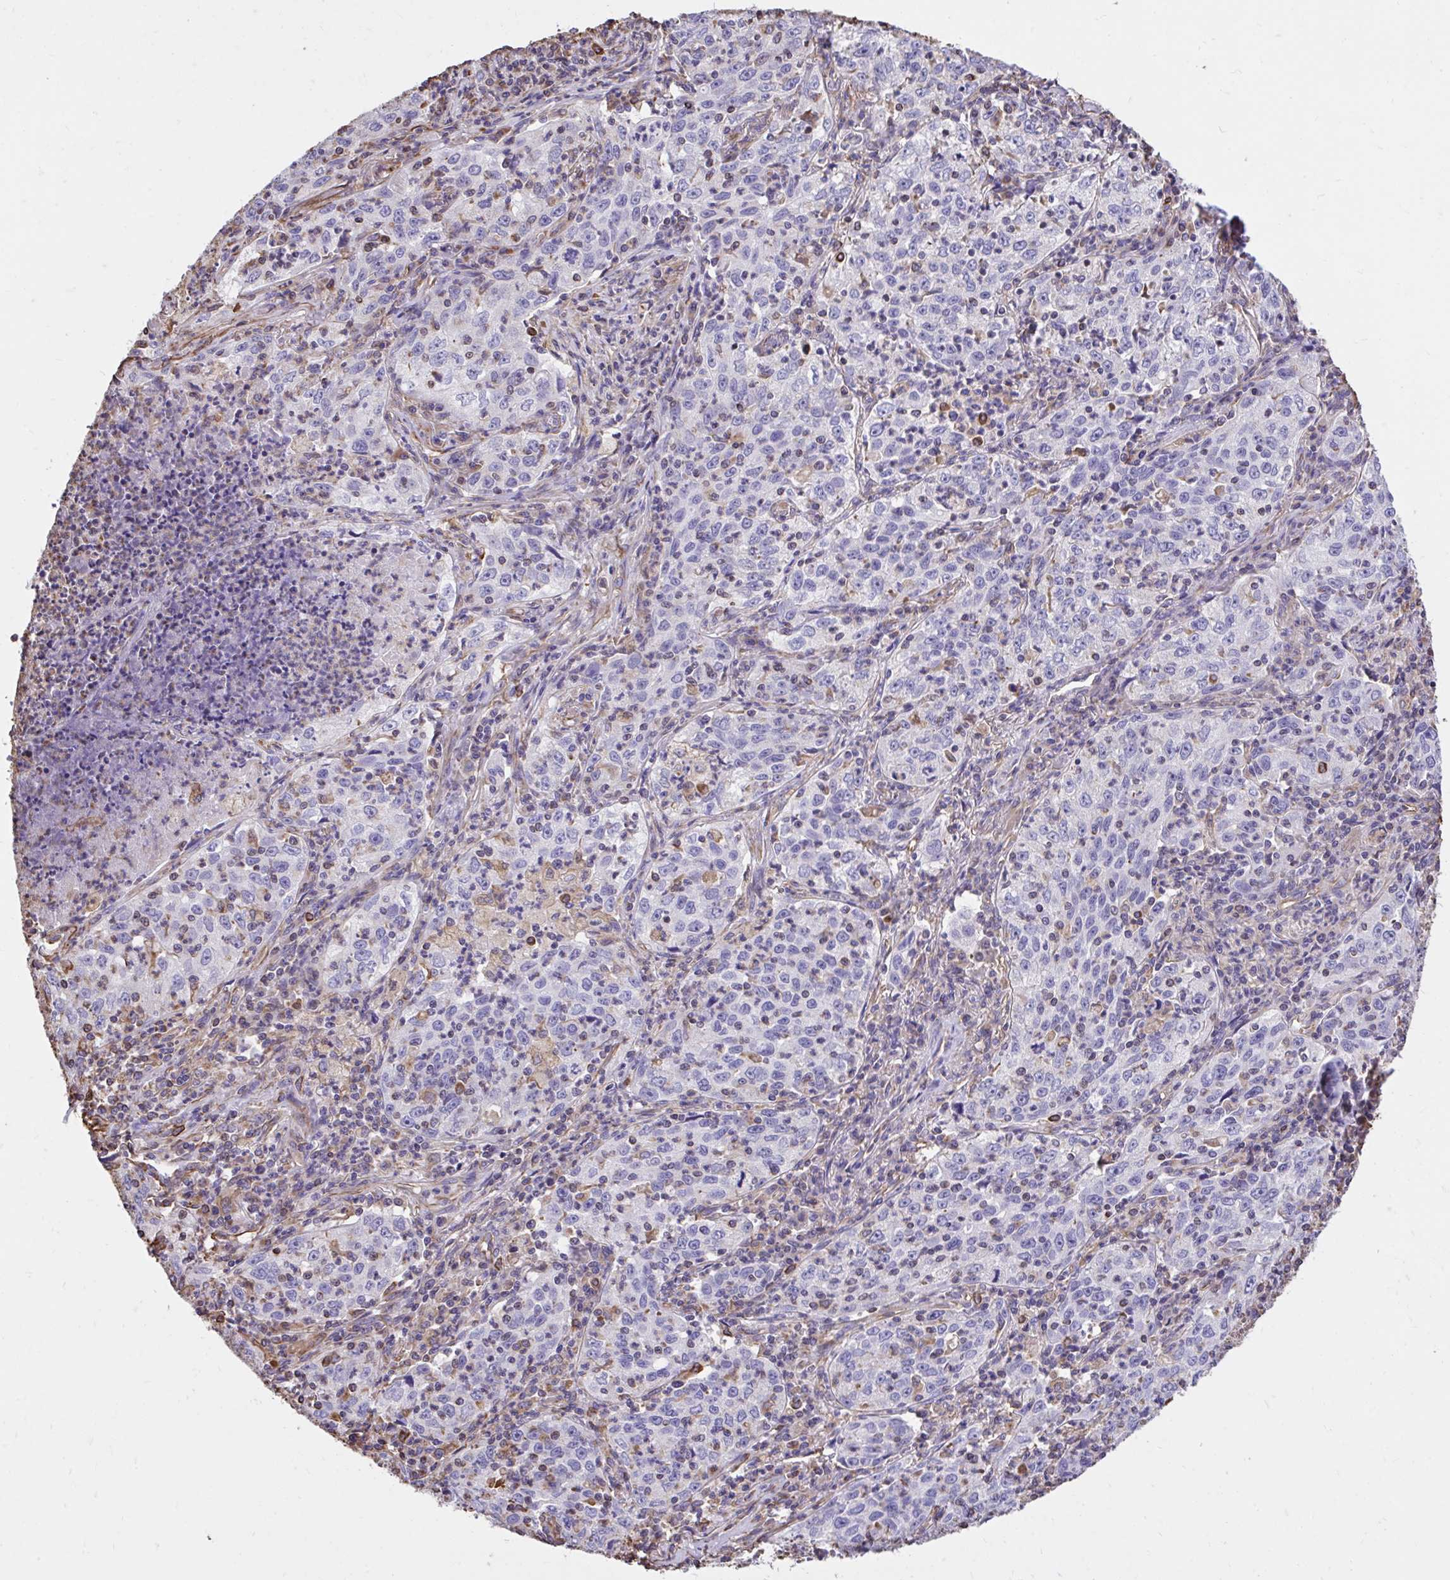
{"staining": {"intensity": "negative", "quantity": "none", "location": "none"}, "tissue": "lung cancer", "cell_type": "Tumor cells", "image_type": "cancer", "snomed": [{"axis": "morphology", "description": "Squamous cell carcinoma, NOS"}, {"axis": "topography", "description": "Lung"}], "caption": "Tumor cells are negative for brown protein staining in lung cancer (squamous cell carcinoma). (DAB immunohistochemistry, high magnification).", "gene": "RNF103", "patient": {"sex": "male", "age": 71}}